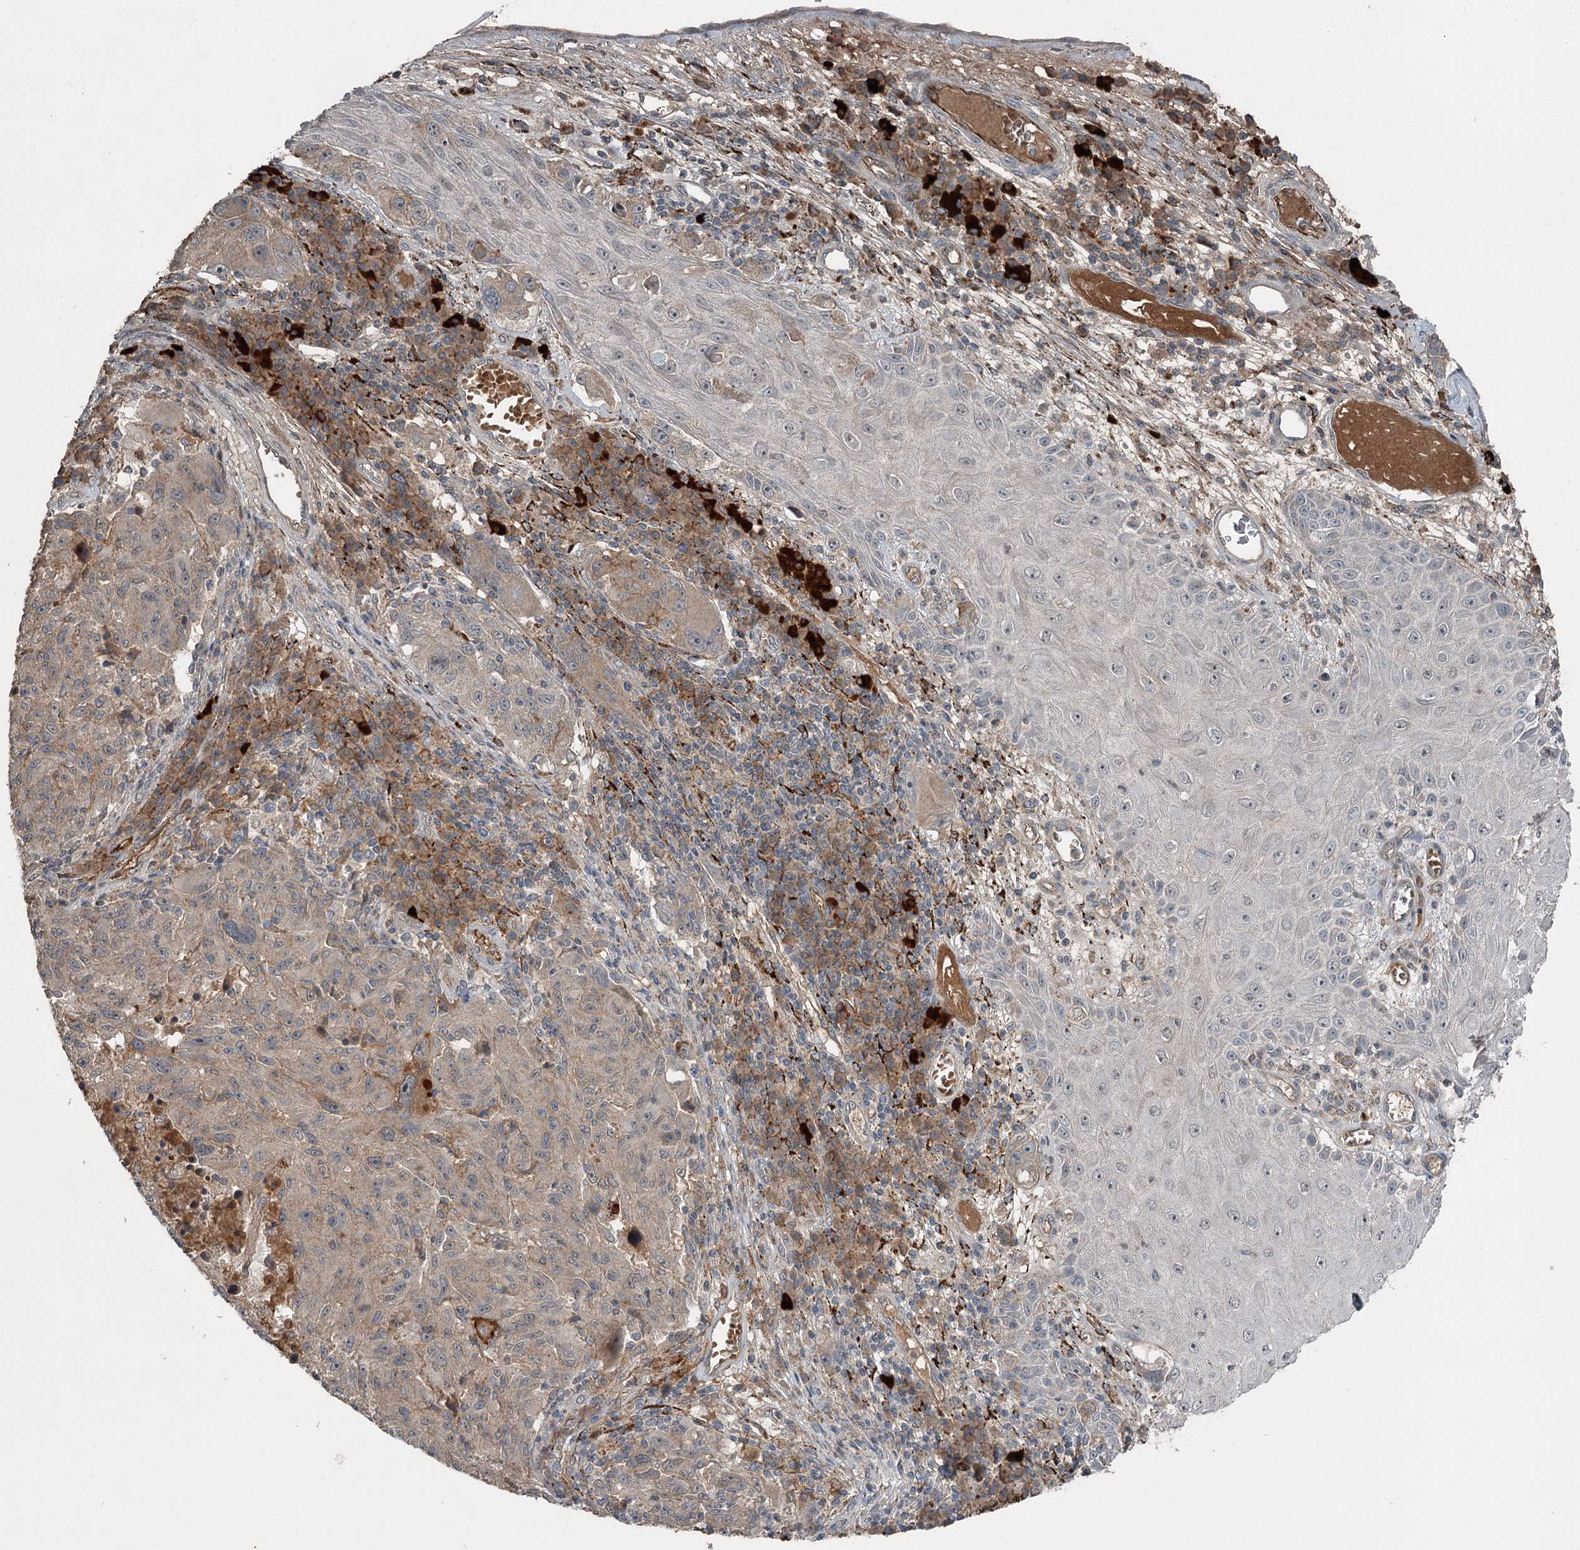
{"staining": {"intensity": "weak", "quantity": "25%-75%", "location": "cytoplasmic/membranous"}, "tissue": "melanoma", "cell_type": "Tumor cells", "image_type": "cancer", "snomed": [{"axis": "morphology", "description": "Malignant melanoma, NOS"}, {"axis": "topography", "description": "Skin"}], "caption": "Immunohistochemical staining of melanoma reveals weak cytoplasmic/membranous protein positivity in approximately 25%-75% of tumor cells.", "gene": "SLC39A8", "patient": {"sex": "male", "age": 53}}